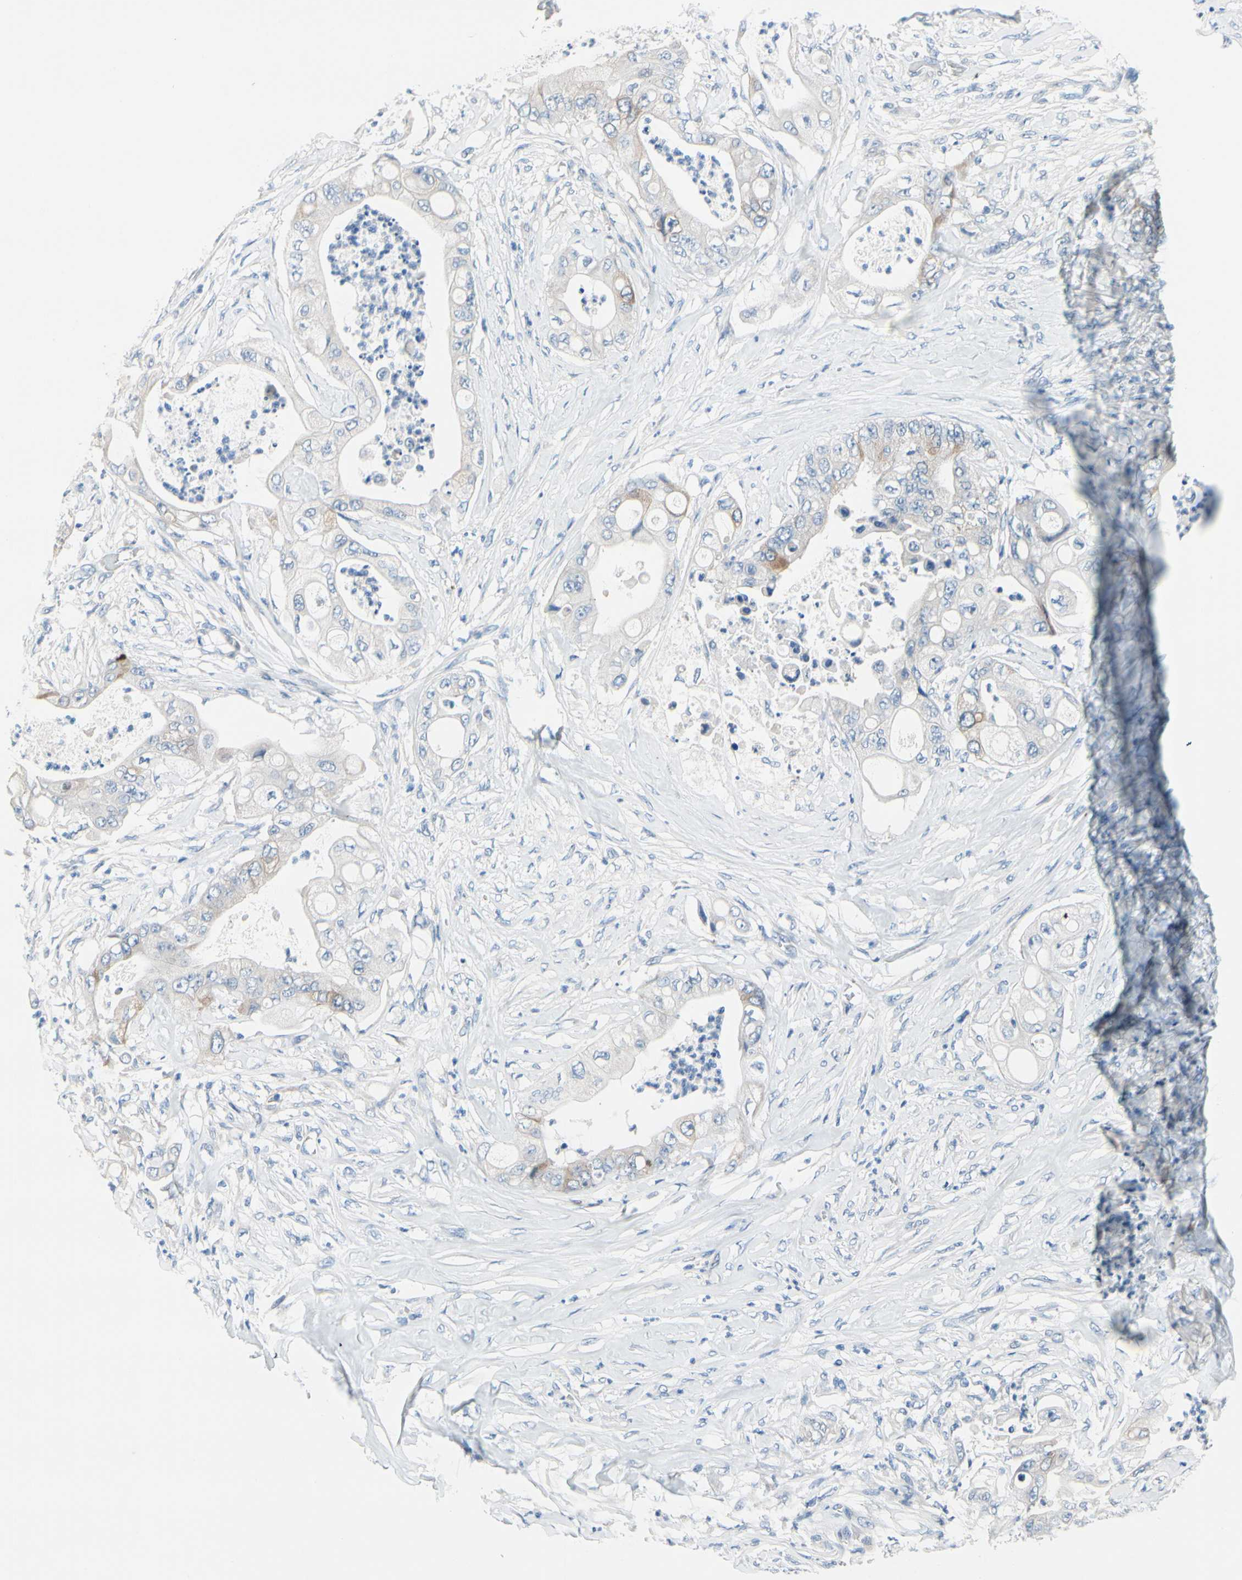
{"staining": {"intensity": "moderate", "quantity": "<25%", "location": "cytoplasmic/membranous"}, "tissue": "stomach cancer", "cell_type": "Tumor cells", "image_type": "cancer", "snomed": [{"axis": "morphology", "description": "Adenocarcinoma, NOS"}, {"axis": "topography", "description": "Stomach"}], "caption": "Adenocarcinoma (stomach) was stained to show a protein in brown. There is low levels of moderate cytoplasmic/membranous positivity in about <25% of tumor cells. (brown staining indicates protein expression, while blue staining denotes nuclei).", "gene": "CKAP2", "patient": {"sex": "female", "age": 73}}